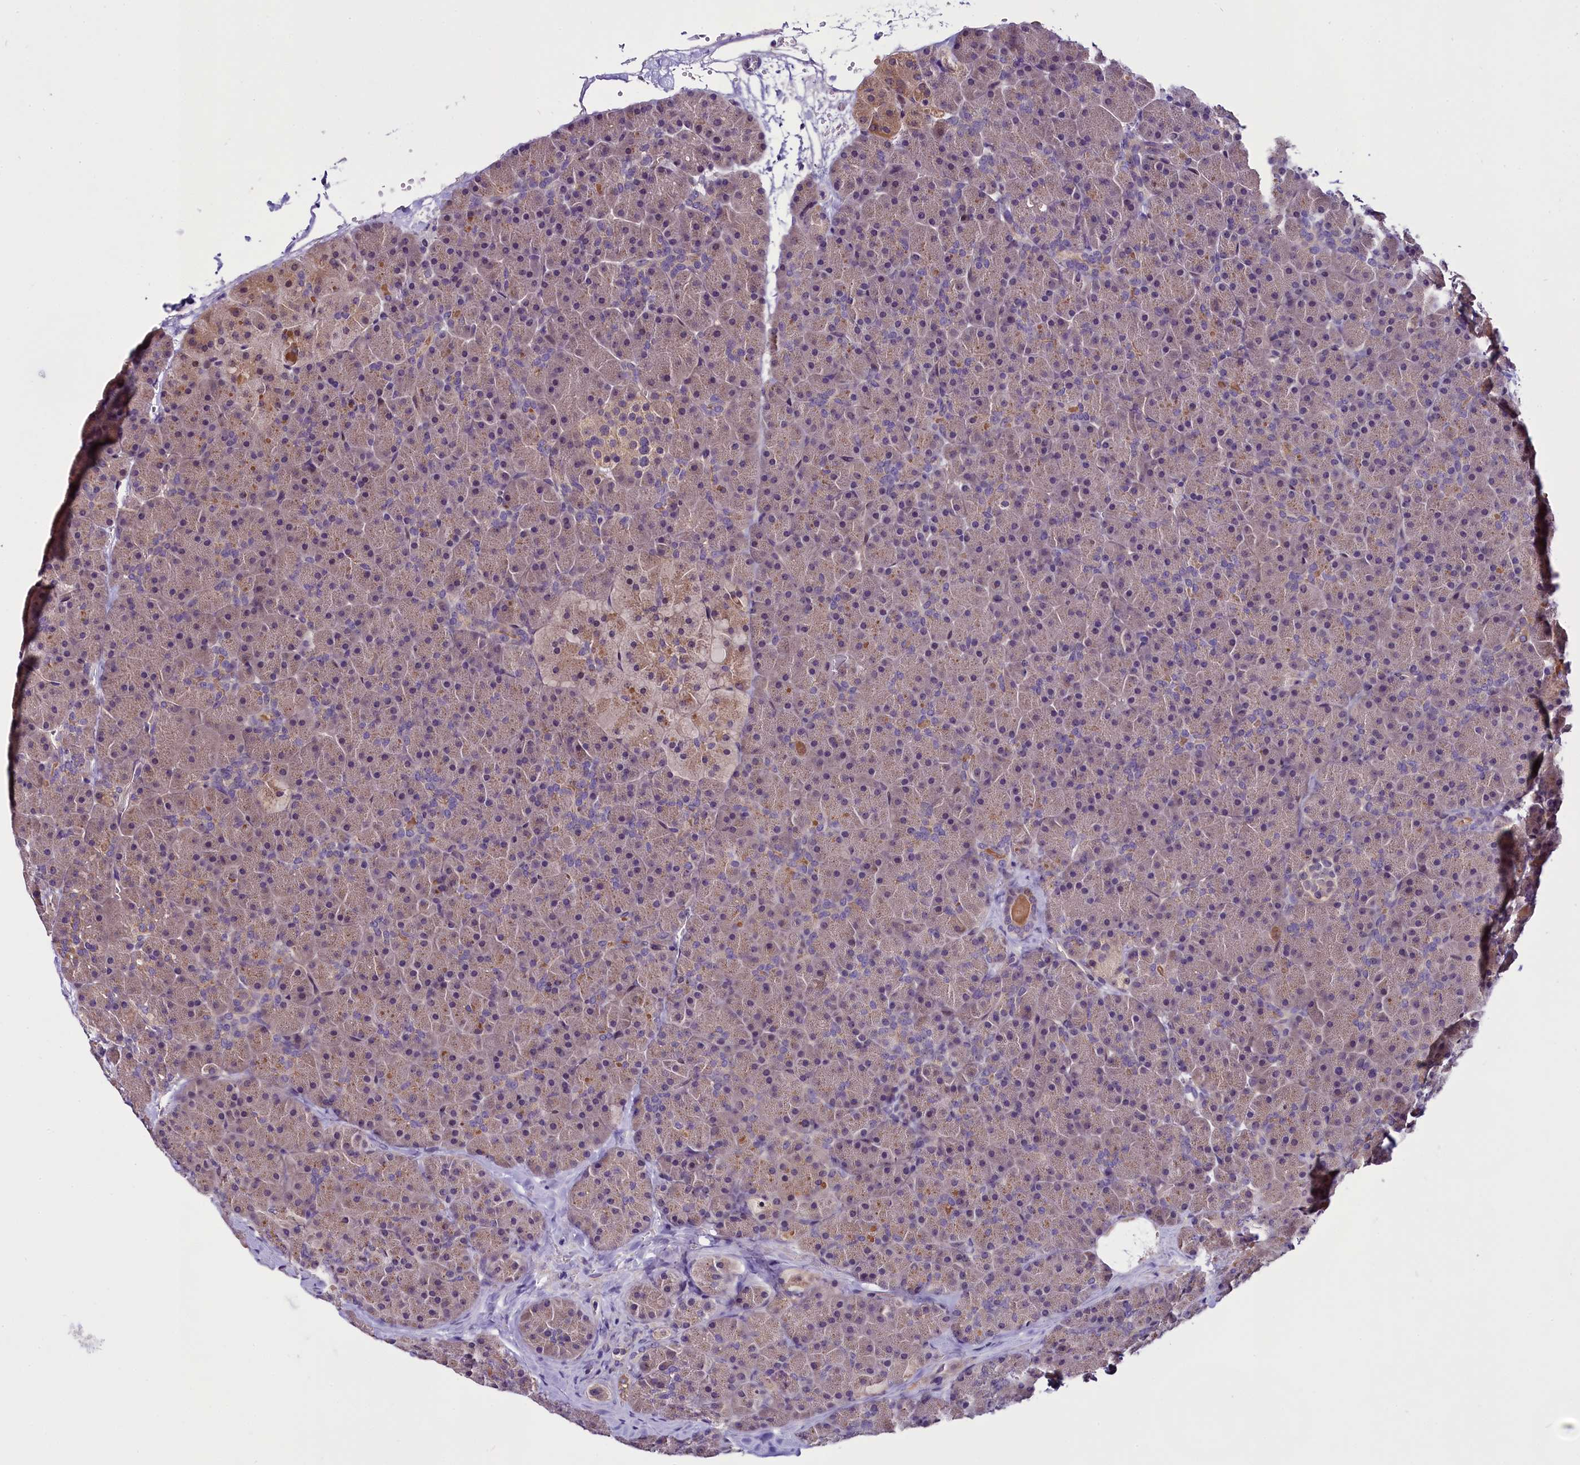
{"staining": {"intensity": "weak", "quantity": ">75%", "location": "cytoplasmic/membranous"}, "tissue": "pancreas", "cell_type": "Exocrine glandular cells", "image_type": "normal", "snomed": [{"axis": "morphology", "description": "Normal tissue, NOS"}, {"axis": "topography", "description": "Pancreas"}], "caption": "About >75% of exocrine glandular cells in normal human pancreas show weak cytoplasmic/membranous protein staining as visualized by brown immunohistochemical staining.", "gene": "C9orf40", "patient": {"sex": "male", "age": 36}}